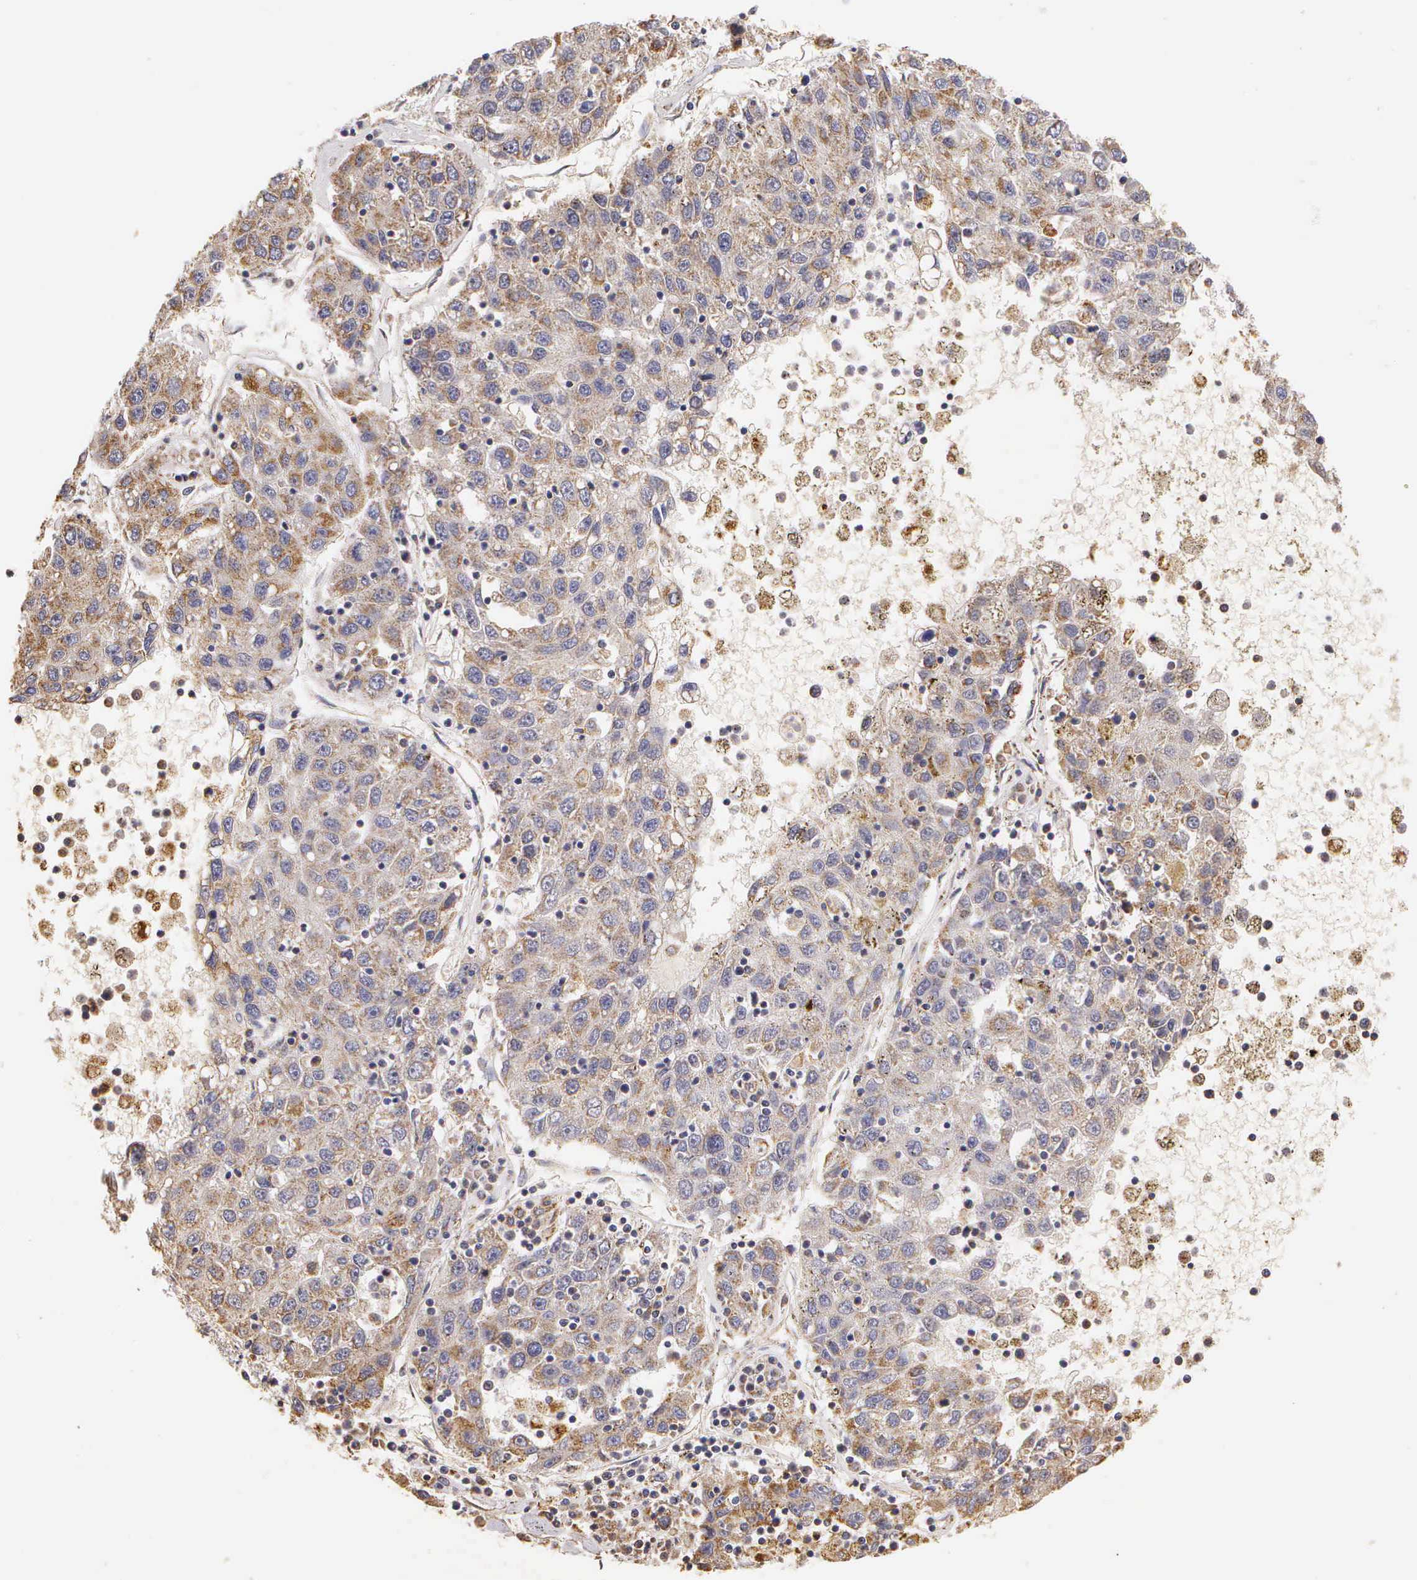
{"staining": {"intensity": "weak", "quantity": ">75%", "location": "cytoplasmic/membranous"}, "tissue": "liver cancer", "cell_type": "Tumor cells", "image_type": "cancer", "snomed": [{"axis": "morphology", "description": "Carcinoma, Hepatocellular, NOS"}, {"axis": "topography", "description": "Liver"}], "caption": "A brown stain highlights weak cytoplasmic/membranous positivity of a protein in human liver hepatocellular carcinoma tumor cells.", "gene": "ESR1", "patient": {"sex": "male", "age": 49}}